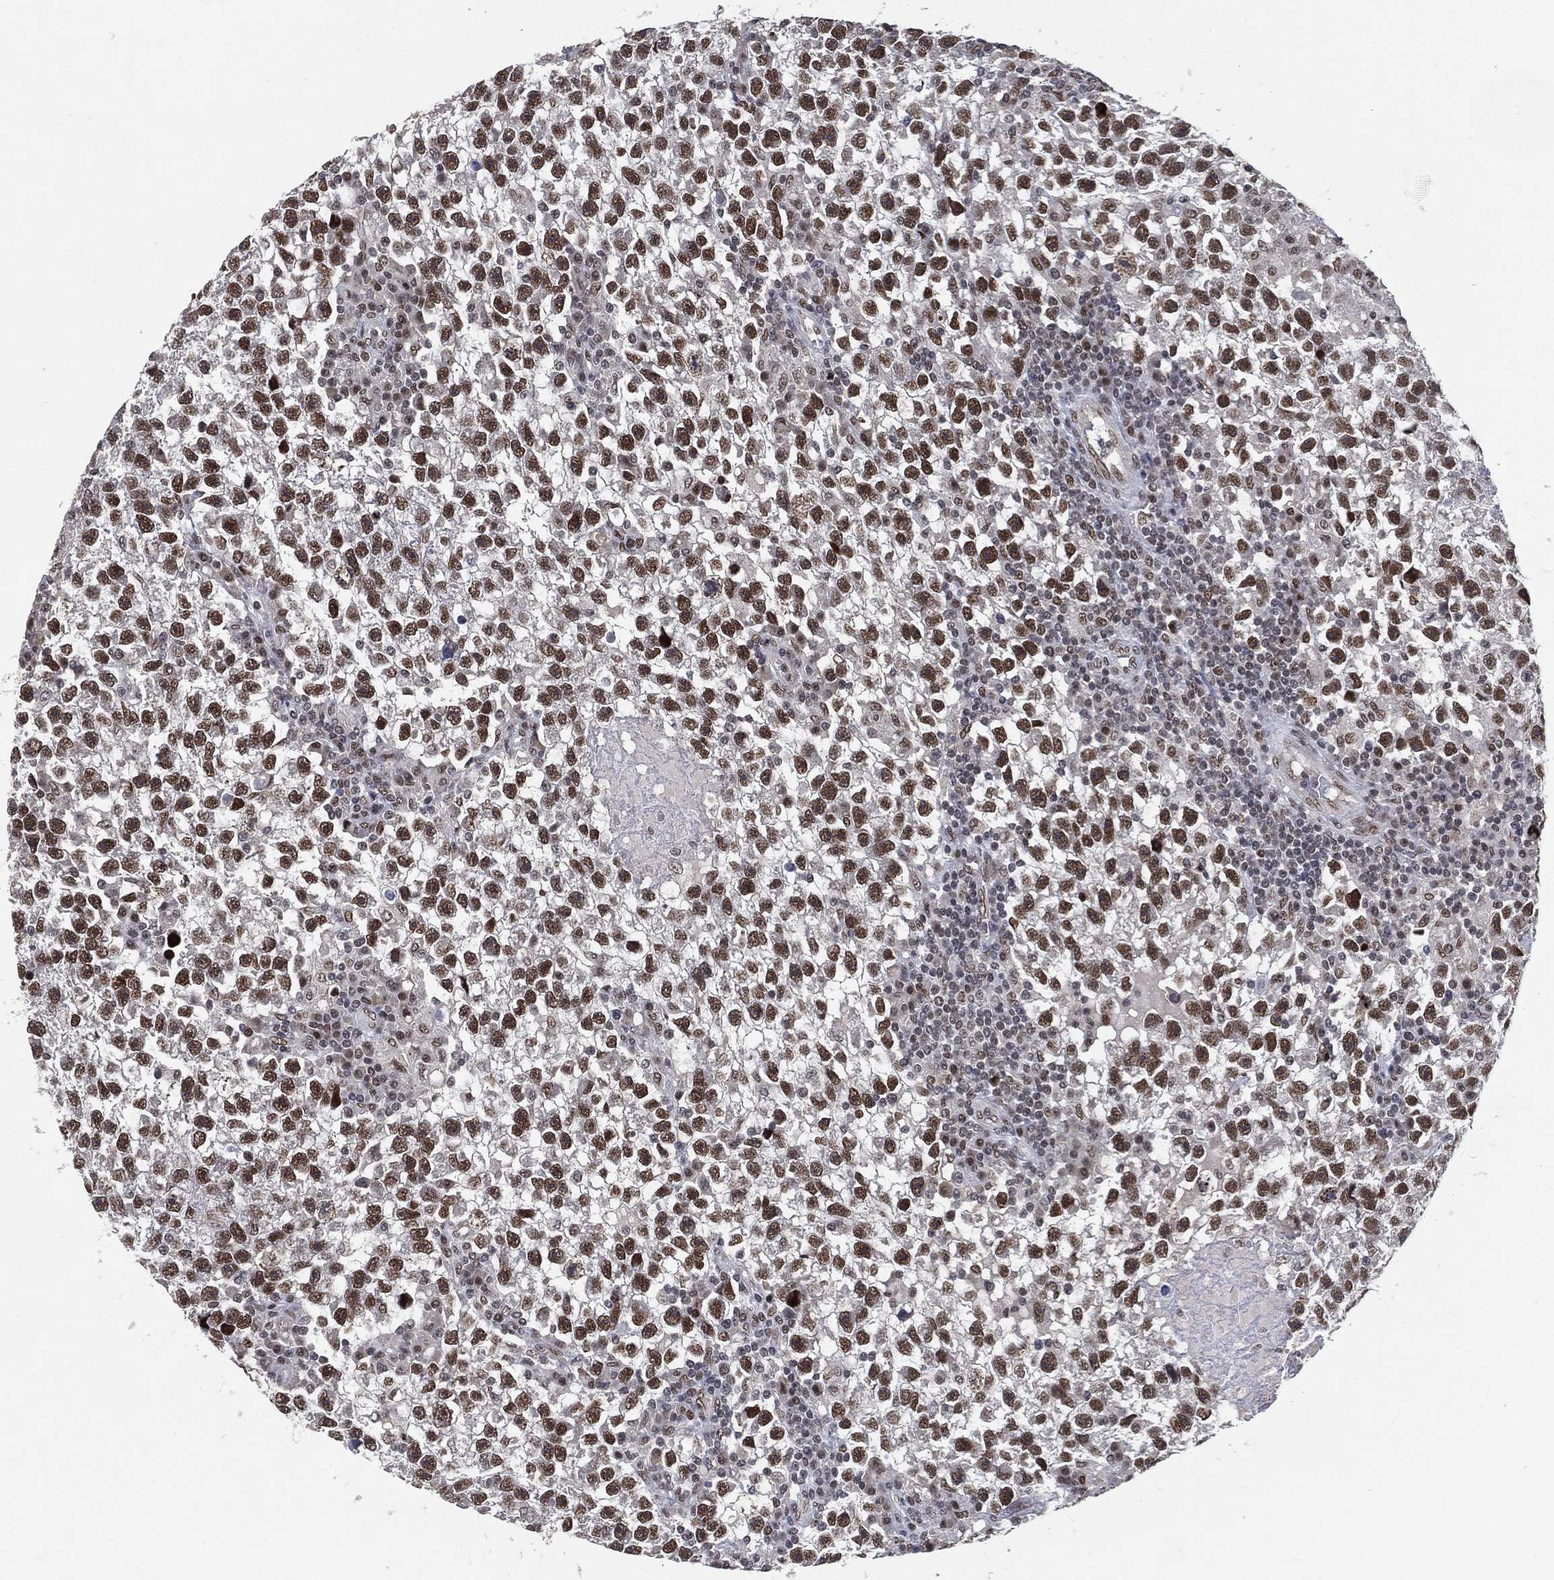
{"staining": {"intensity": "strong", "quantity": ">75%", "location": "nuclear"}, "tissue": "testis cancer", "cell_type": "Tumor cells", "image_type": "cancer", "snomed": [{"axis": "morphology", "description": "Seminoma, NOS"}, {"axis": "topography", "description": "Testis"}], "caption": "Protein positivity by immunohistochemistry (IHC) exhibits strong nuclear positivity in about >75% of tumor cells in seminoma (testis). (Stains: DAB (3,3'-diaminobenzidine) in brown, nuclei in blue, Microscopy: brightfield microscopy at high magnification).", "gene": "YLPM1", "patient": {"sex": "male", "age": 47}}